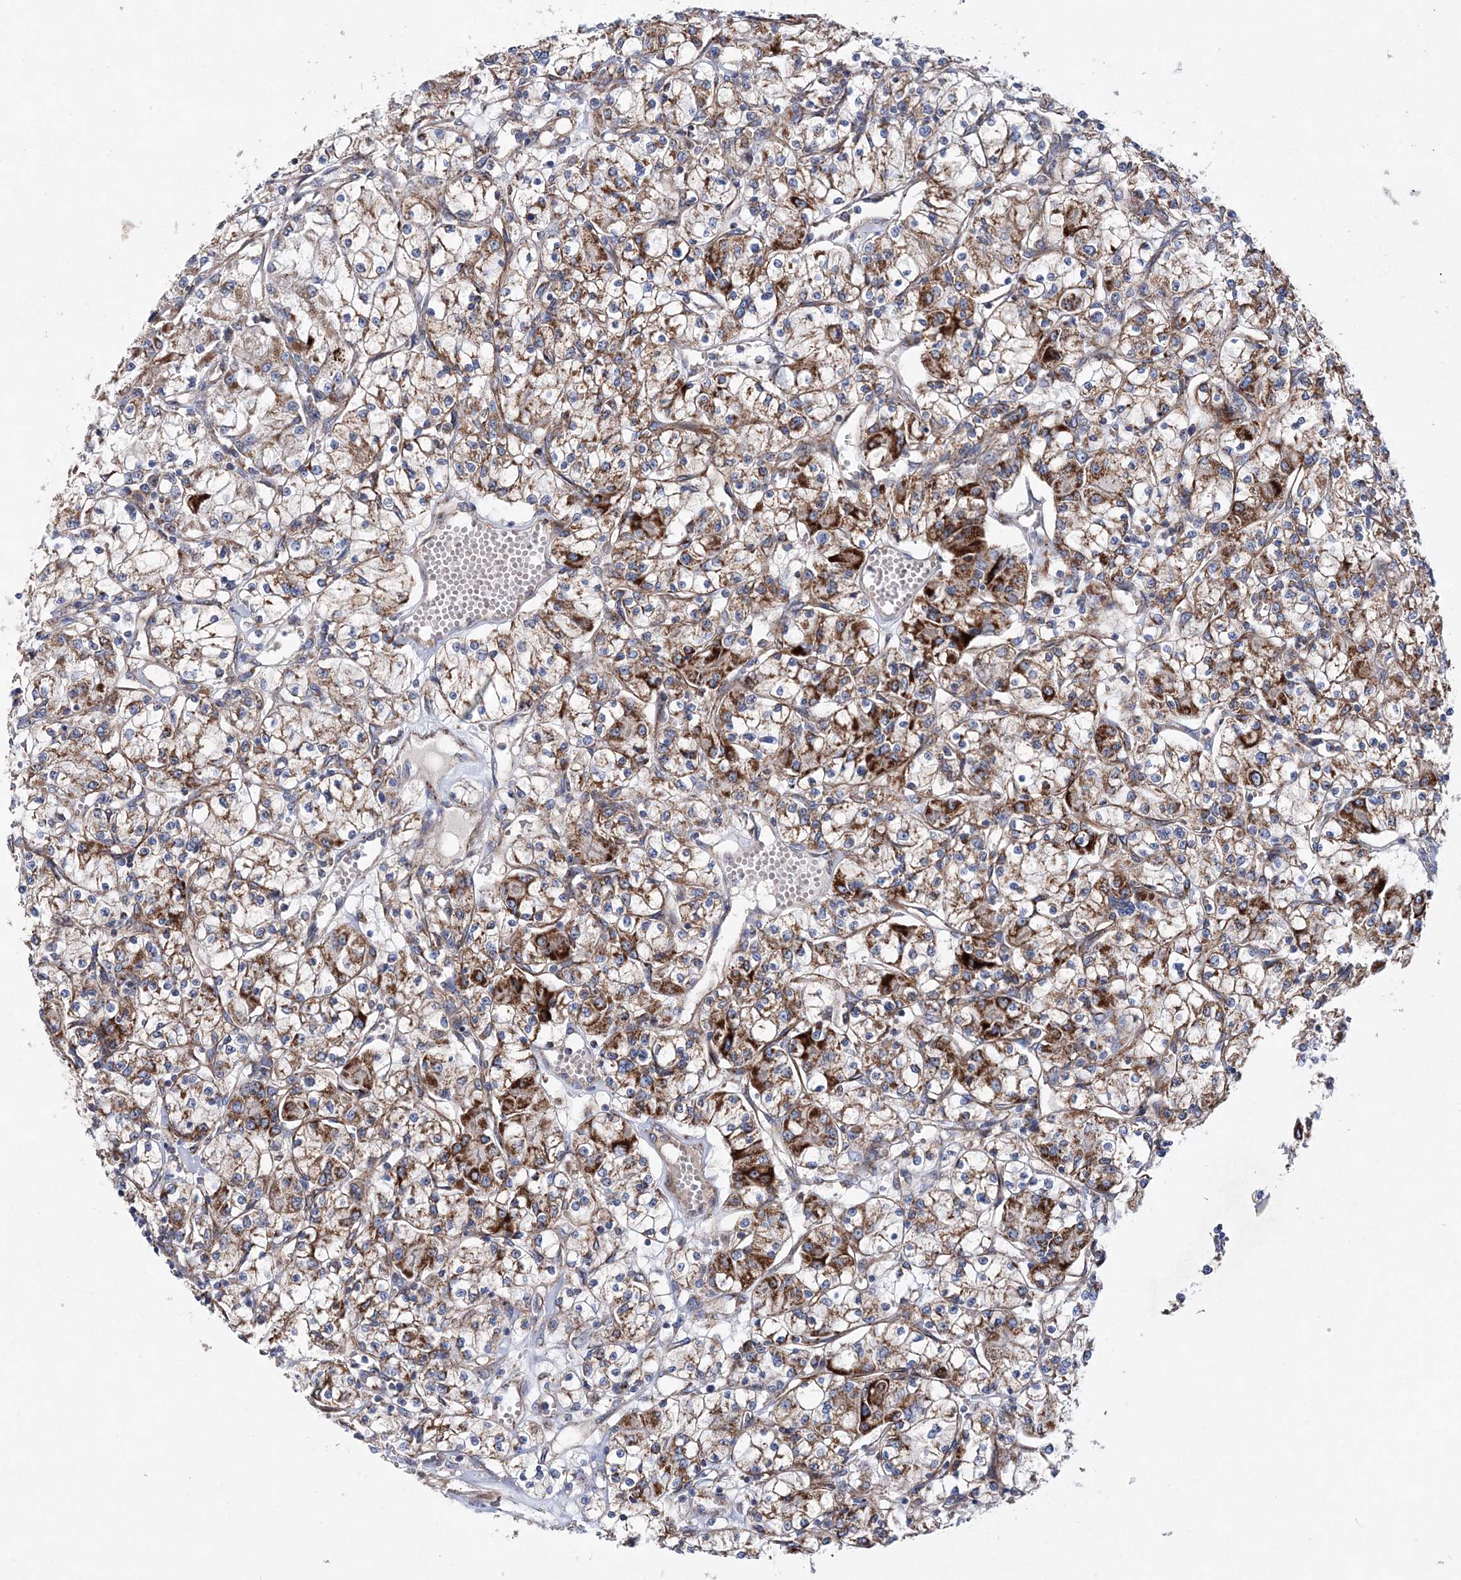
{"staining": {"intensity": "strong", "quantity": "25%-75%", "location": "cytoplasmic/membranous"}, "tissue": "renal cancer", "cell_type": "Tumor cells", "image_type": "cancer", "snomed": [{"axis": "morphology", "description": "Adenocarcinoma, NOS"}, {"axis": "topography", "description": "Kidney"}], "caption": "A brown stain shows strong cytoplasmic/membranous staining of a protein in human renal adenocarcinoma tumor cells.", "gene": "NGLY1", "patient": {"sex": "female", "age": 59}}